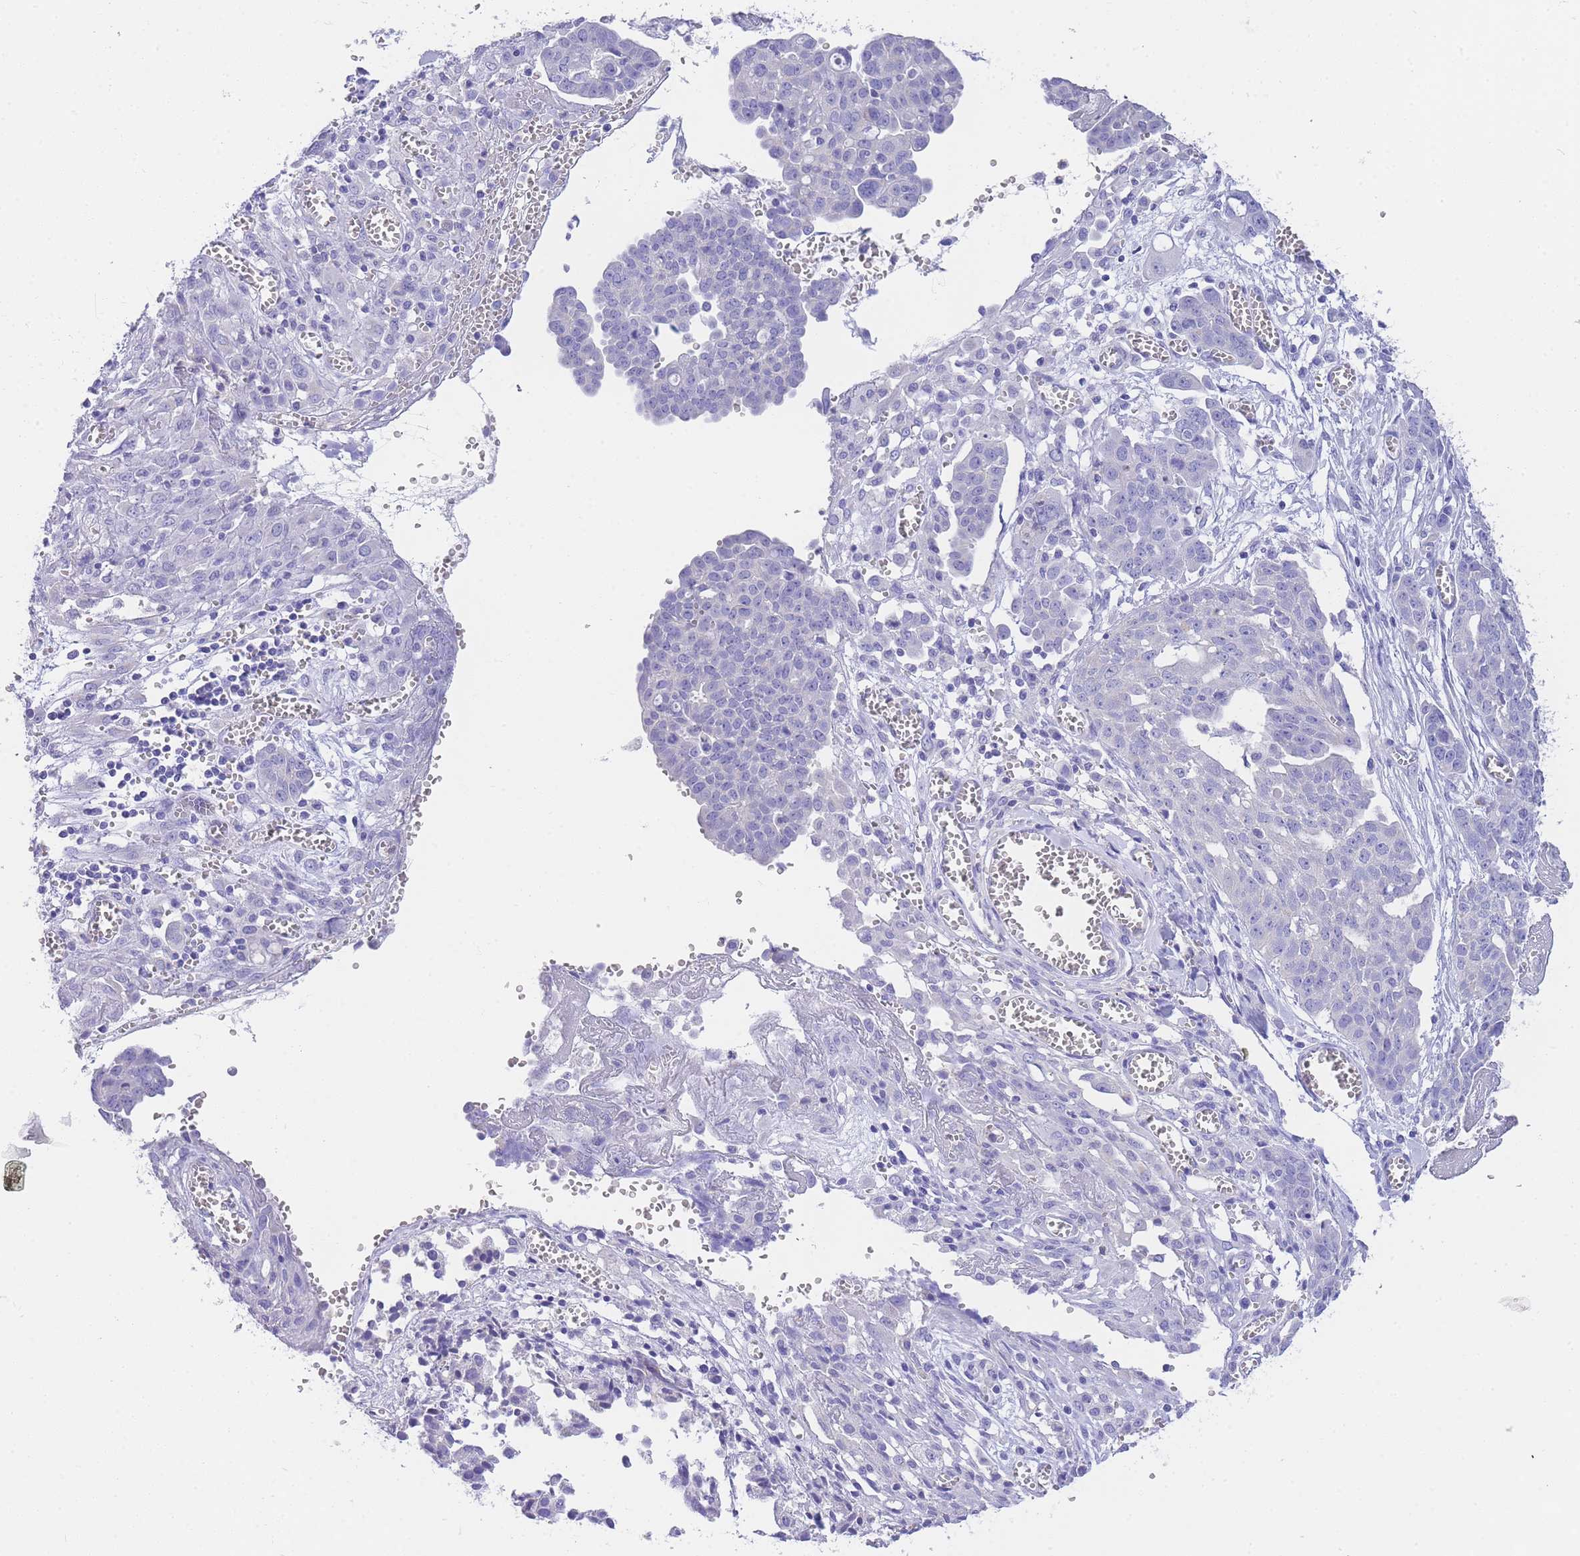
{"staining": {"intensity": "negative", "quantity": "none", "location": "none"}, "tissue": "ovarian cancer", "cell_type": "Tumor cells", "image_type": "cancer", "snomed": [{"axis": "morphology", "description": "Cystadenocarcinoma, serous, NOS"}, {"axis": "topography", "description": "Soft tissue"}, {"axis": "topography", "description": "Ovary"}], "caption": "Immunohistochemistry histopathology image of human ovarian cancer stained for a protein (brown), which demonstrates no positivity in tumor cells.", "gene": "EPN2", "patient": {"sex": "female", "age": 57}}